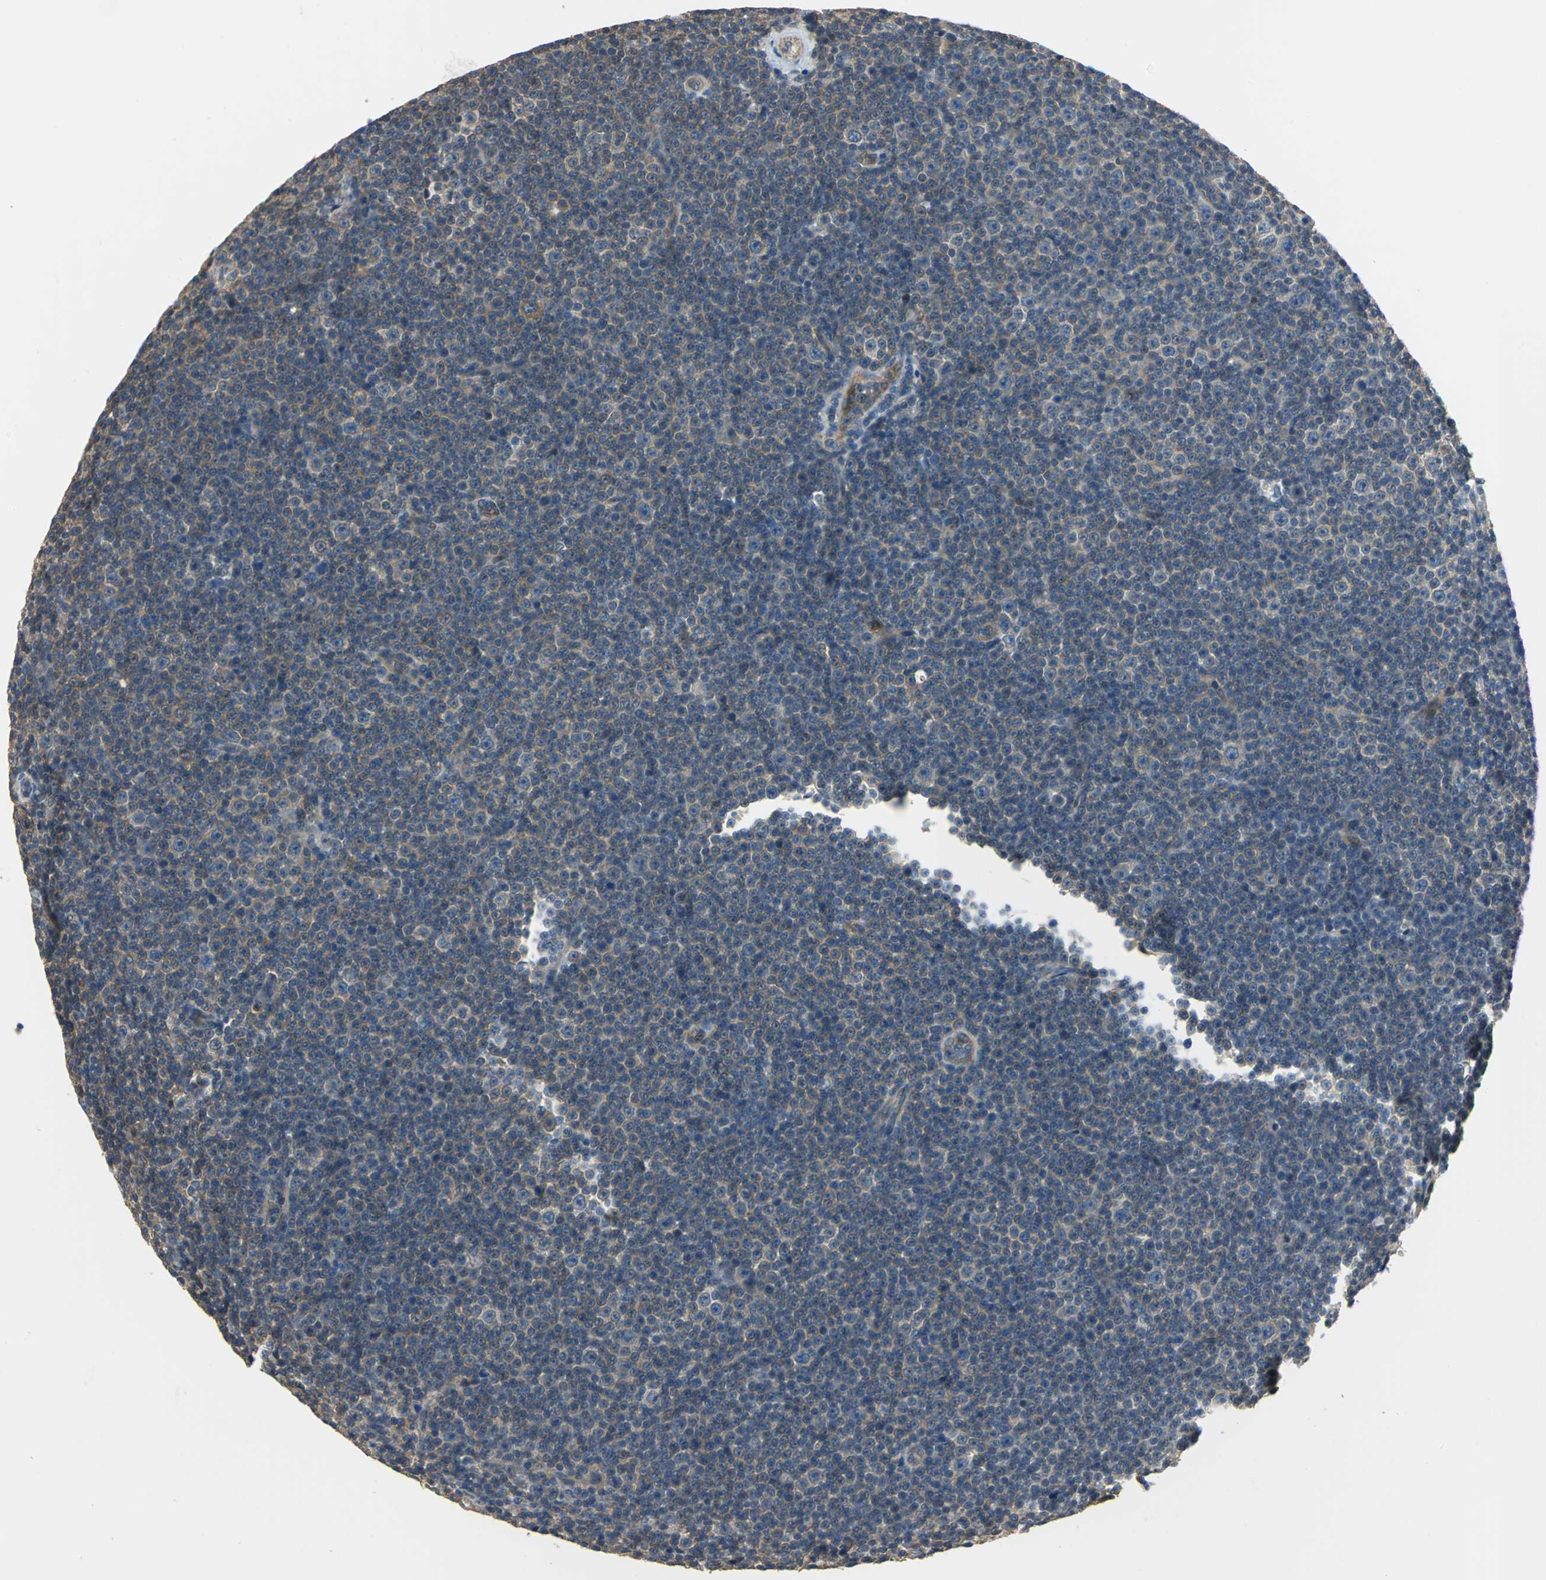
{"staining": {"intensity": "weak", "quantity": "25%-75%", "location": "cytoplasmic/membranous"}, "tissue": "lymphoma", "cell_type": "Tumor cells", "image_type": "cancer", "snomed": [{"axis": "morphology", "description": "Malignant lymphoma, non-Hodgkin's type, Low grade"}, {"axis": "topography", "description": "Lymph node"}], "caption": "Lymphoma stained for a protein exhibits weak cytoplasmic/membranous positivity in tumor cells.", "gene": "RAPGEF1", "patient": {"sex": "female", "age": 67}}